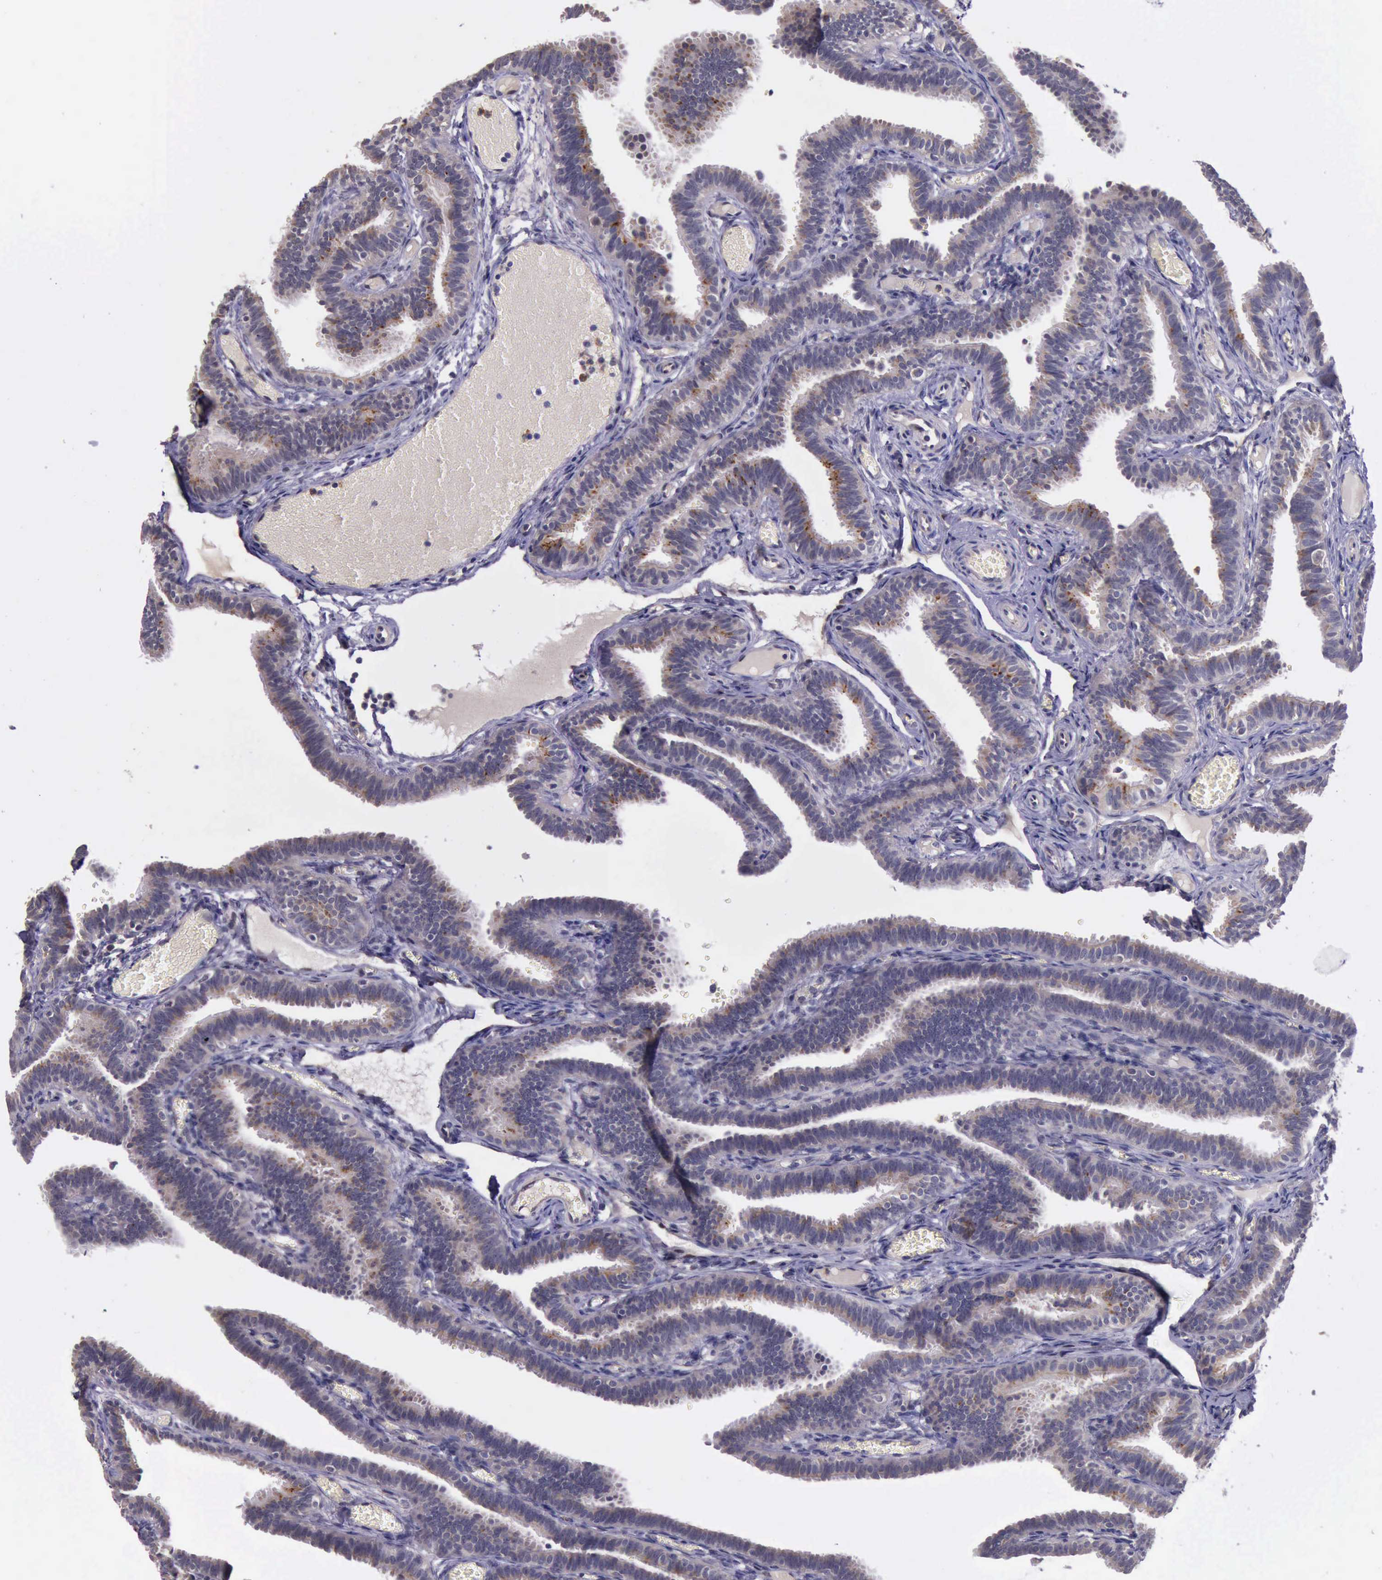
{"staining": {"intensity": "weak", "quantity": ">75%", "location": "cytoplasmic/membranous"}, "tissue": "fallopian tube", "cell_type": "Glandular cells", "image_type": "normal", "snomed": [{"axis": "morphology", "description": "Normal tissue, NOS"}, {"axis": "topography", "description": "Fallopian tube"}], "caption": "This image demonstrates normal fallopian tube stained with immunohistochemistry to label a protein in brown. The cytoplasmic/membranous of glandular cells show weak positivity for the protein. Nuclei are counter-stained blue.", "gene": "PLEK2", "patient": {"sex": "female", "age": 29}}